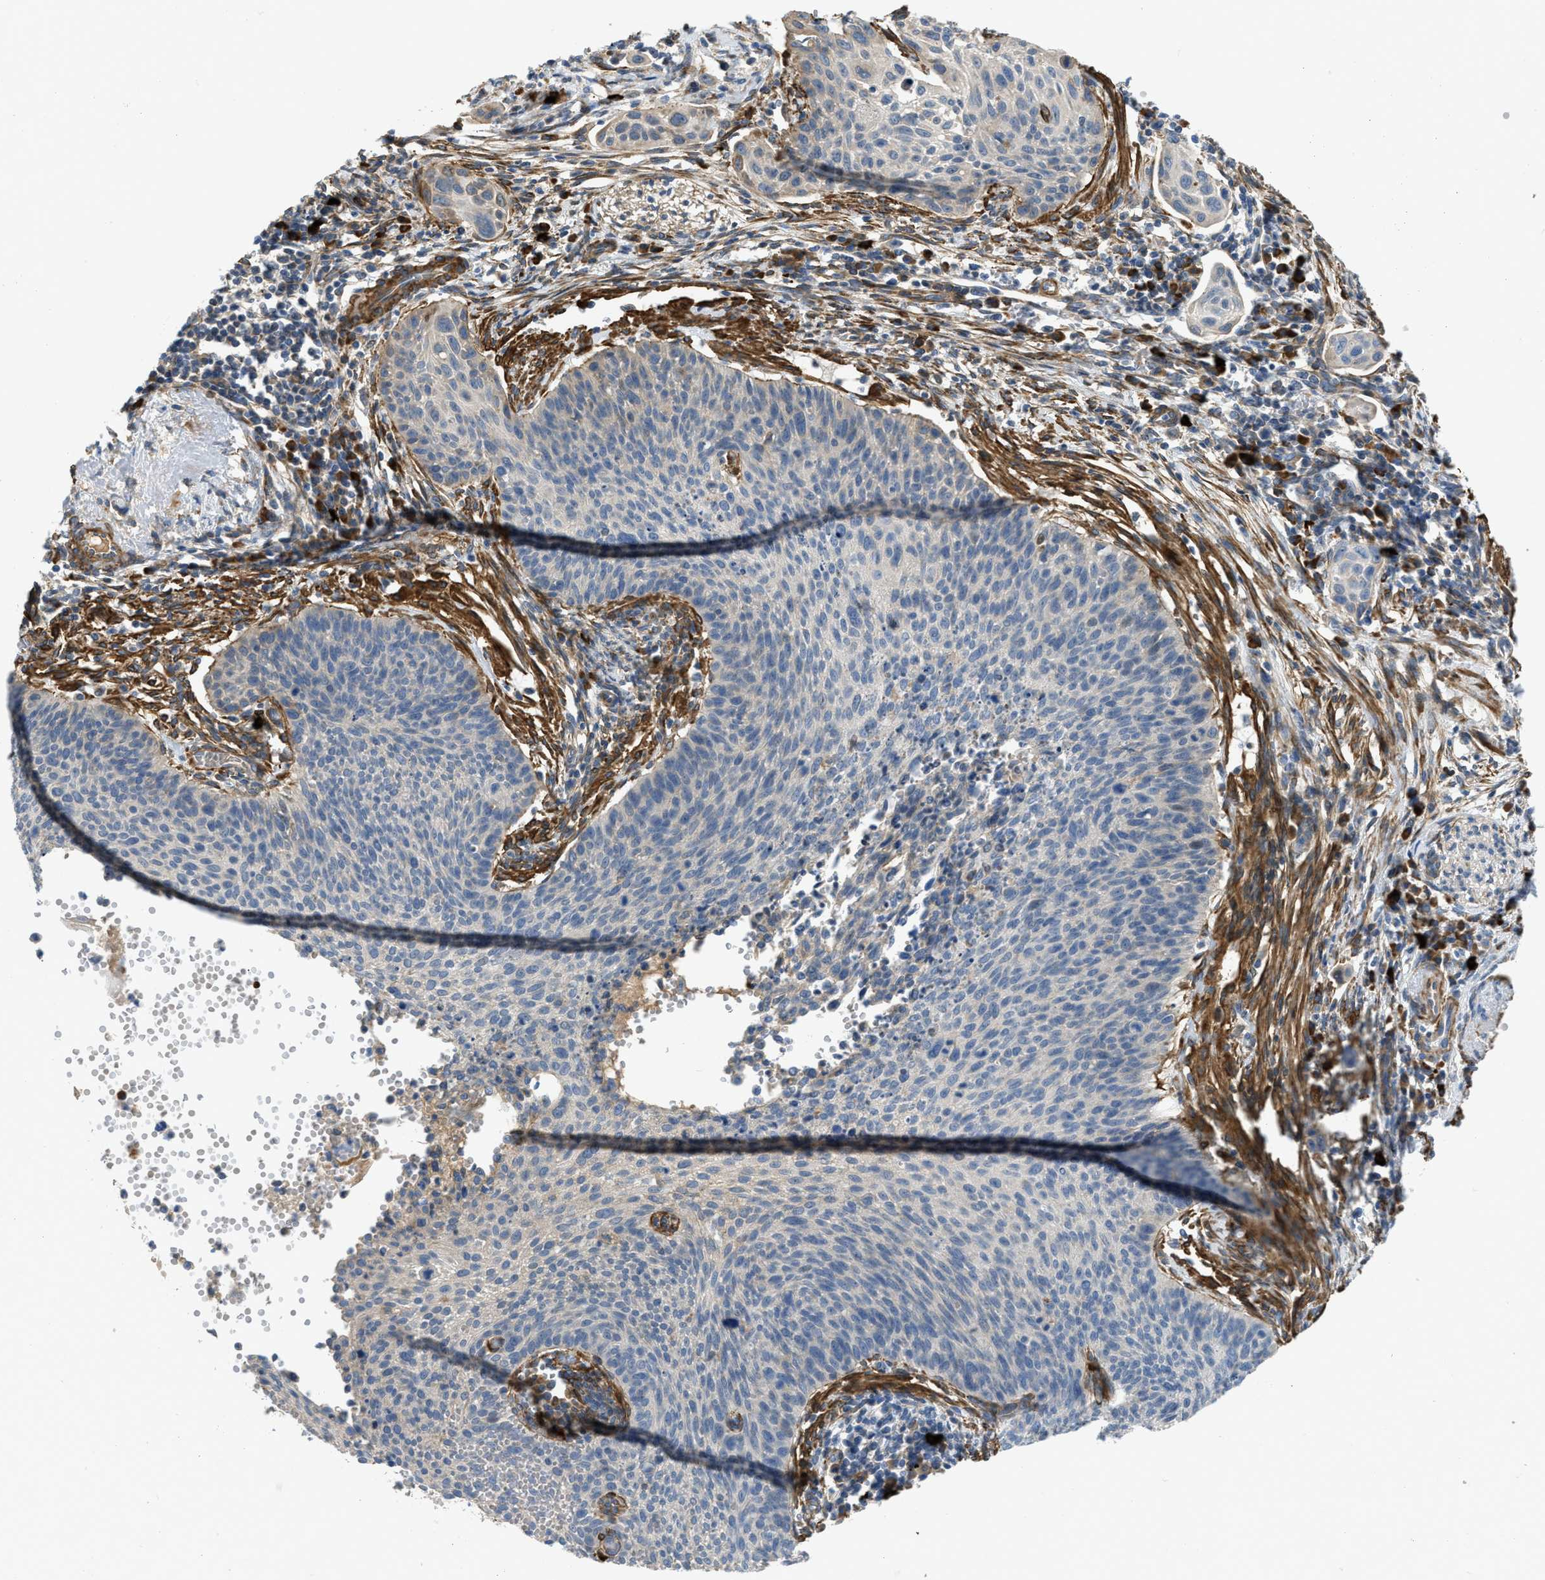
{"staining": {"intensity": "moderate", "quantity": "<25%", "location": "cytoplasmic/membranous"}, "tissue": "cervical cancer", "cell_type": "Tumor cells", "image_type": "cancer", "snomed": [{"axis": "morphology", "description": "Squamous cell carcinoma, NOS"}, {"axis": "topography", "description": "Cervix"}], "caption": "Immunohistochemistry (IHC) of cervical cancer demonstrates low levels of moderate cytoplasmic/membranous staining in about <25% of tumor cells. The staining was performed using DAB to visualize the protein expression in brown, while the nuclei were stained in blue with hematoxylin (Magnification: 20x).", "gene": "BMPR1A", "patient": {"sex": "female", "age": 70}}